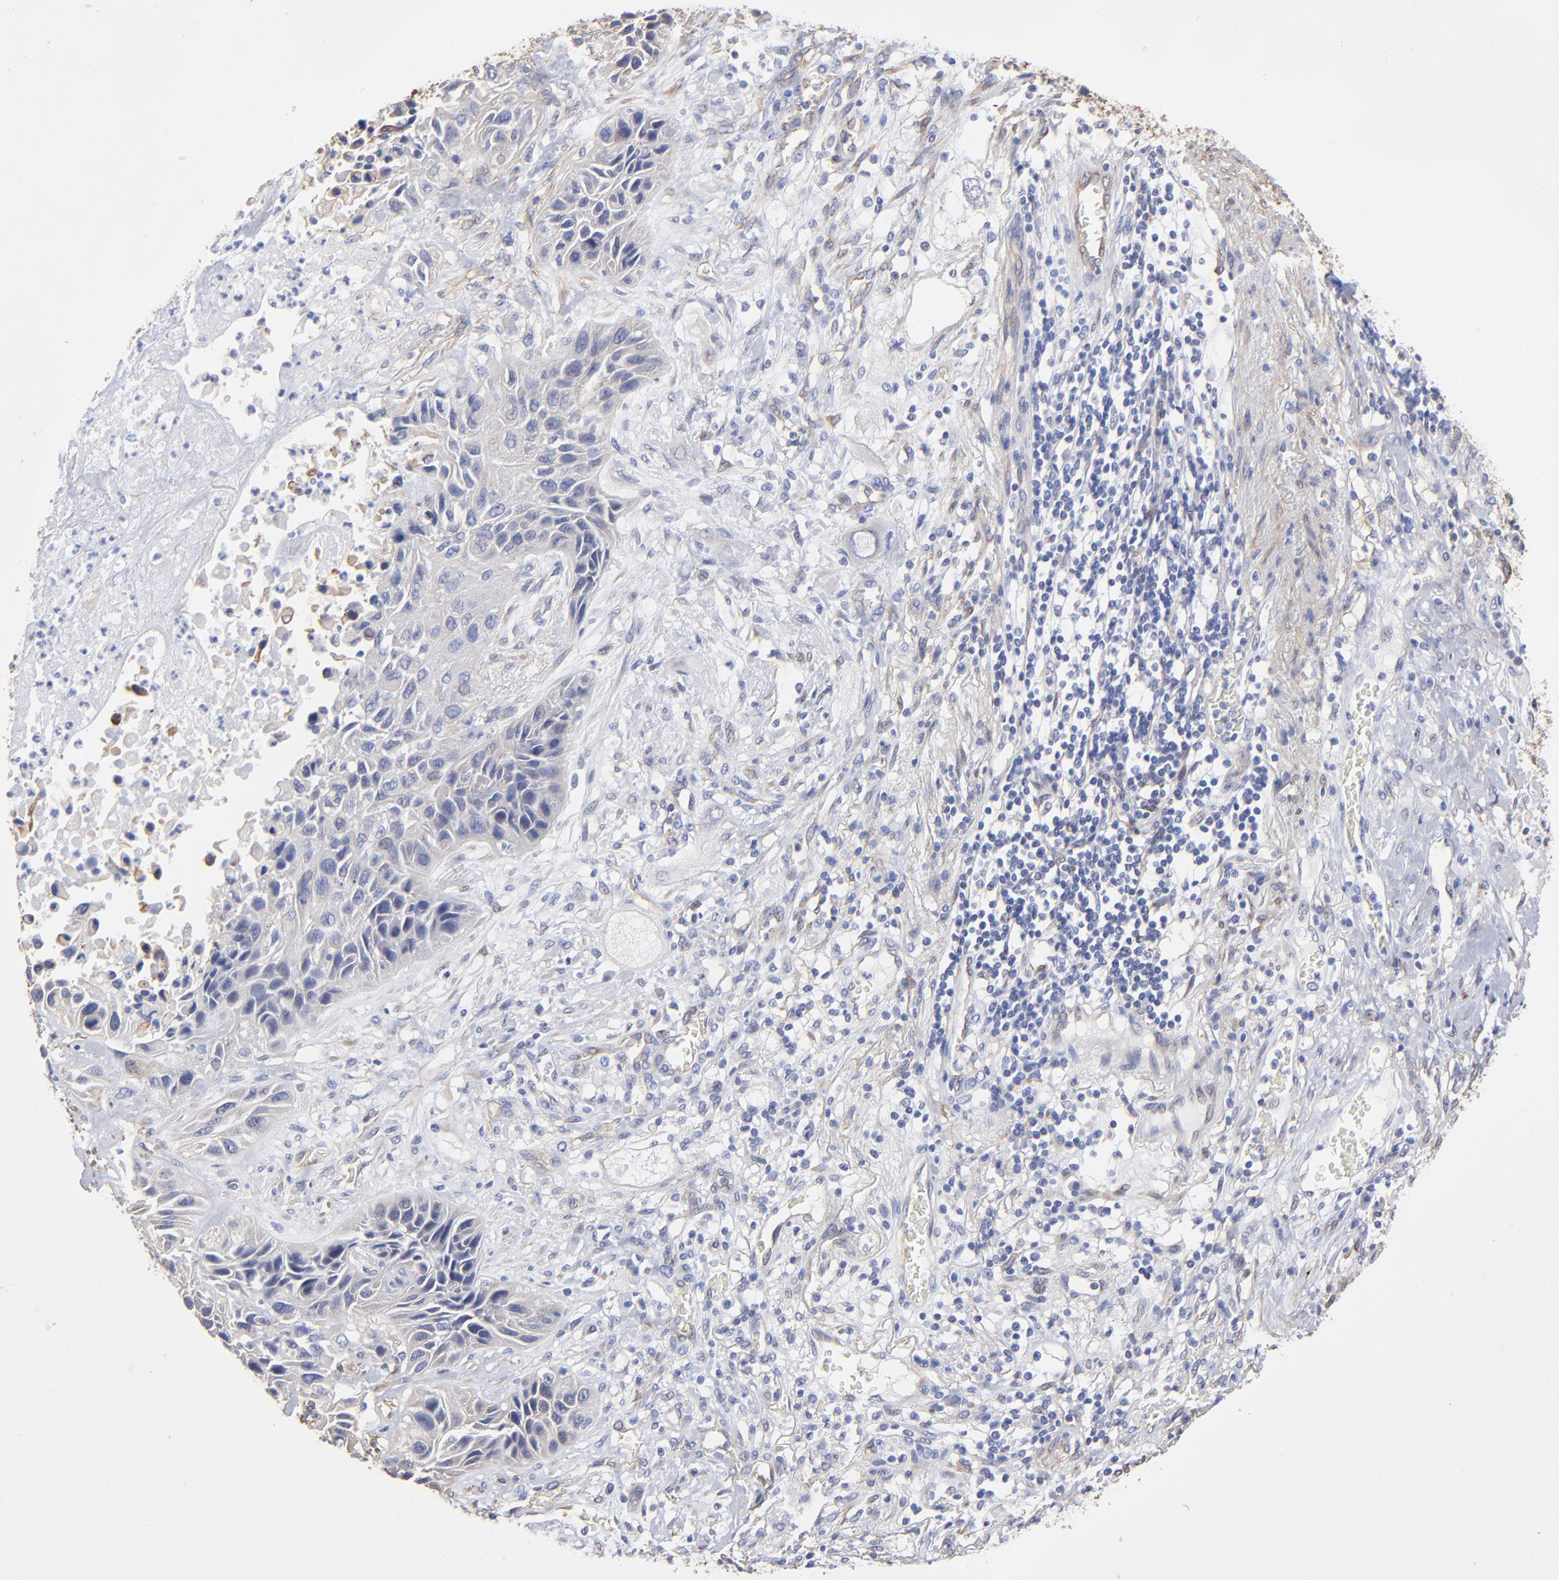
{"staining": {"intensity": "negative", "quantity": "none", "location": "none"}, "tissue": "lung cancer", "cell_type": "Tumor cells", "image_type": "cancer", "snomed": [{"axis": "morphology", "description": "Squamous cell carcinoma, NOS"}, {"axis": "topography", "description": "Lung"}], "caption": "The photomicrograph shows no significant staining in tumor cells of lung cancer (squamous cell carcinoma).", "gene": "CILP", "patient": {"sex": "female", "age": 76}}